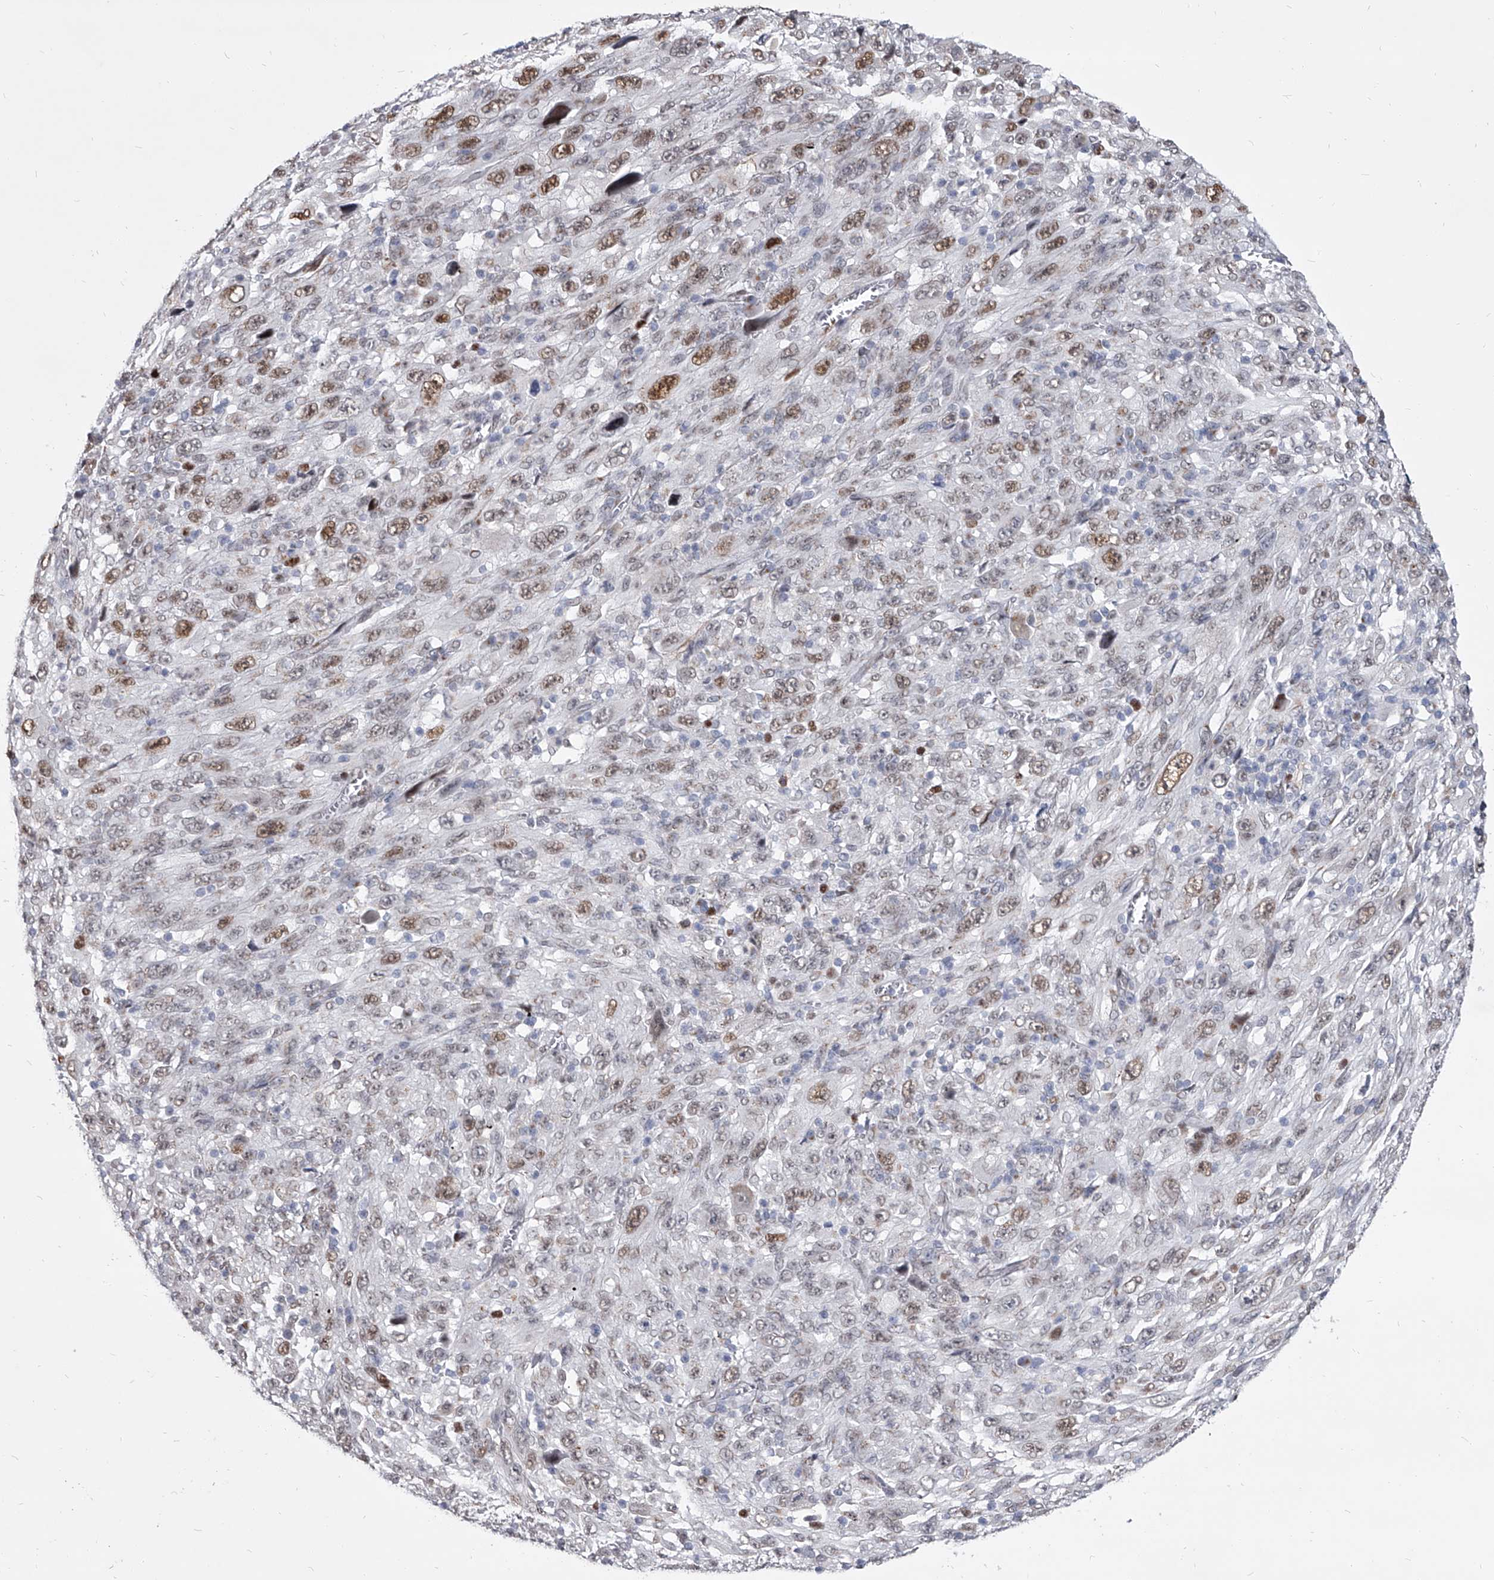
{"staining": {"intensity": "moderate", "quantity": "25%-75%", "location": "nuclear"}, "tissue": "melanoma", "cell_type": "Tumor cells", "image_type": "cancer", "snomed": [{"axis": "morphology", "description": "Malignant melanoma, Metastatic site"}, {"axis": "topography", "description": "Skin"}], "caption": "Brown immunohistochemical staining in human melanoma shows moderate nuclear expression in about 25%-75% of tumor cells. (DAB = brown stain, brightfield microscopy at high magnification).", "gene": "EVA1C", "patient": {"sex": "female", "age": 56}}